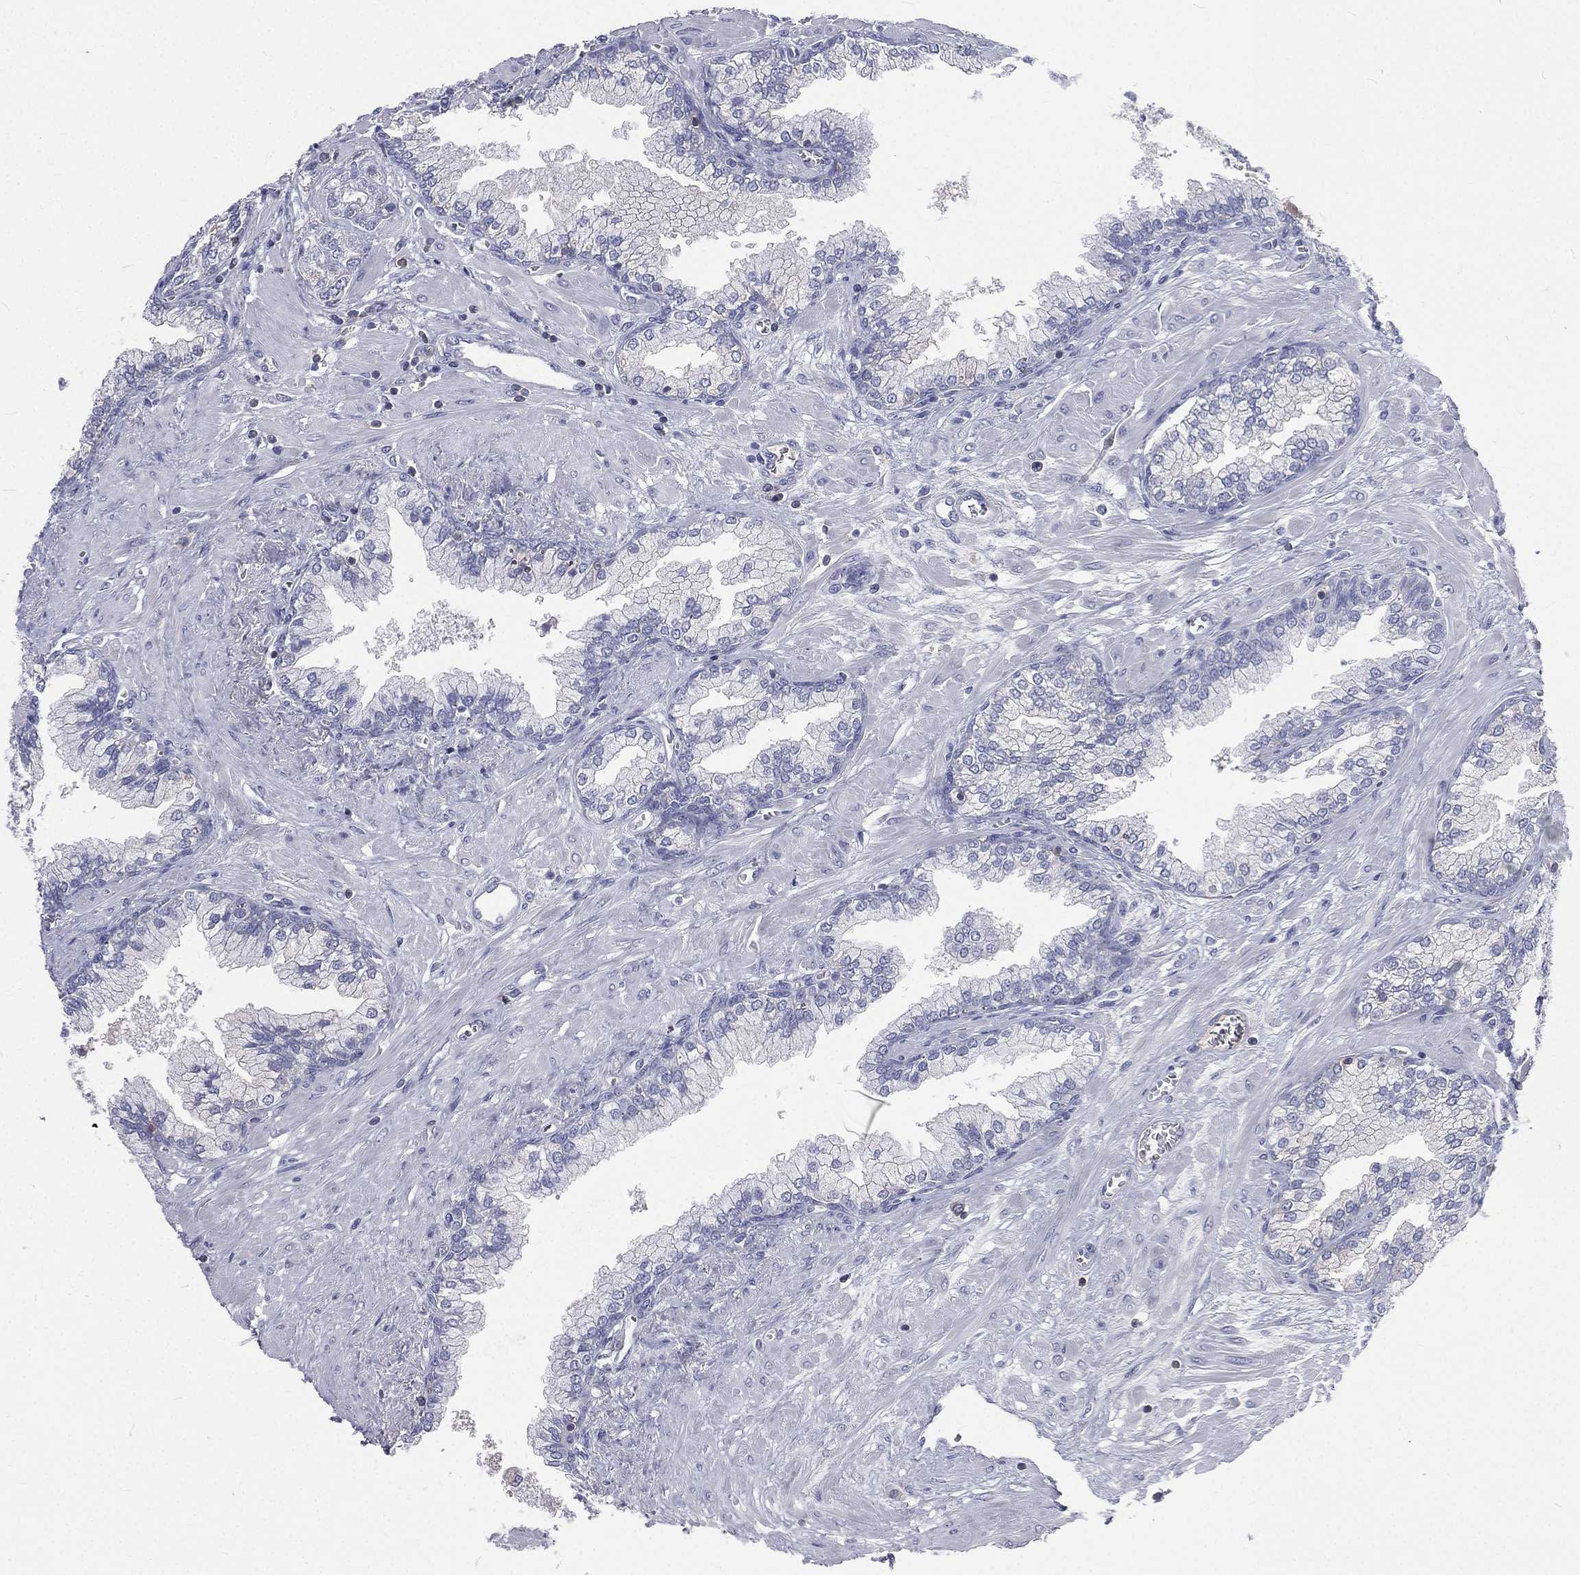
{"staining": {"intensity": "negative", "quantity": "none", "location": "none"}, "tissue": "prostate cancer", "cell_type": "Tumor cells", "image_type": "cancer", "snomed": [{"axis": "morphology", "description": "Adenocarcinoma, NOS"}, {"axis": "topography", "description": "Prostate and seminal vesicle, NOS"}, {"axis": "topography", "description": "Prostate"}], "caption": "Immunohistochemistry (IHC) of human adenocarcinoma (prostate) shows no staining in tumor cells. The staining is performed using DAB brown chromogen with nuclei counter-stained in using hematoxylin.", "gene": "CD3D", "patient": {"sex": "male", "age": 62}}